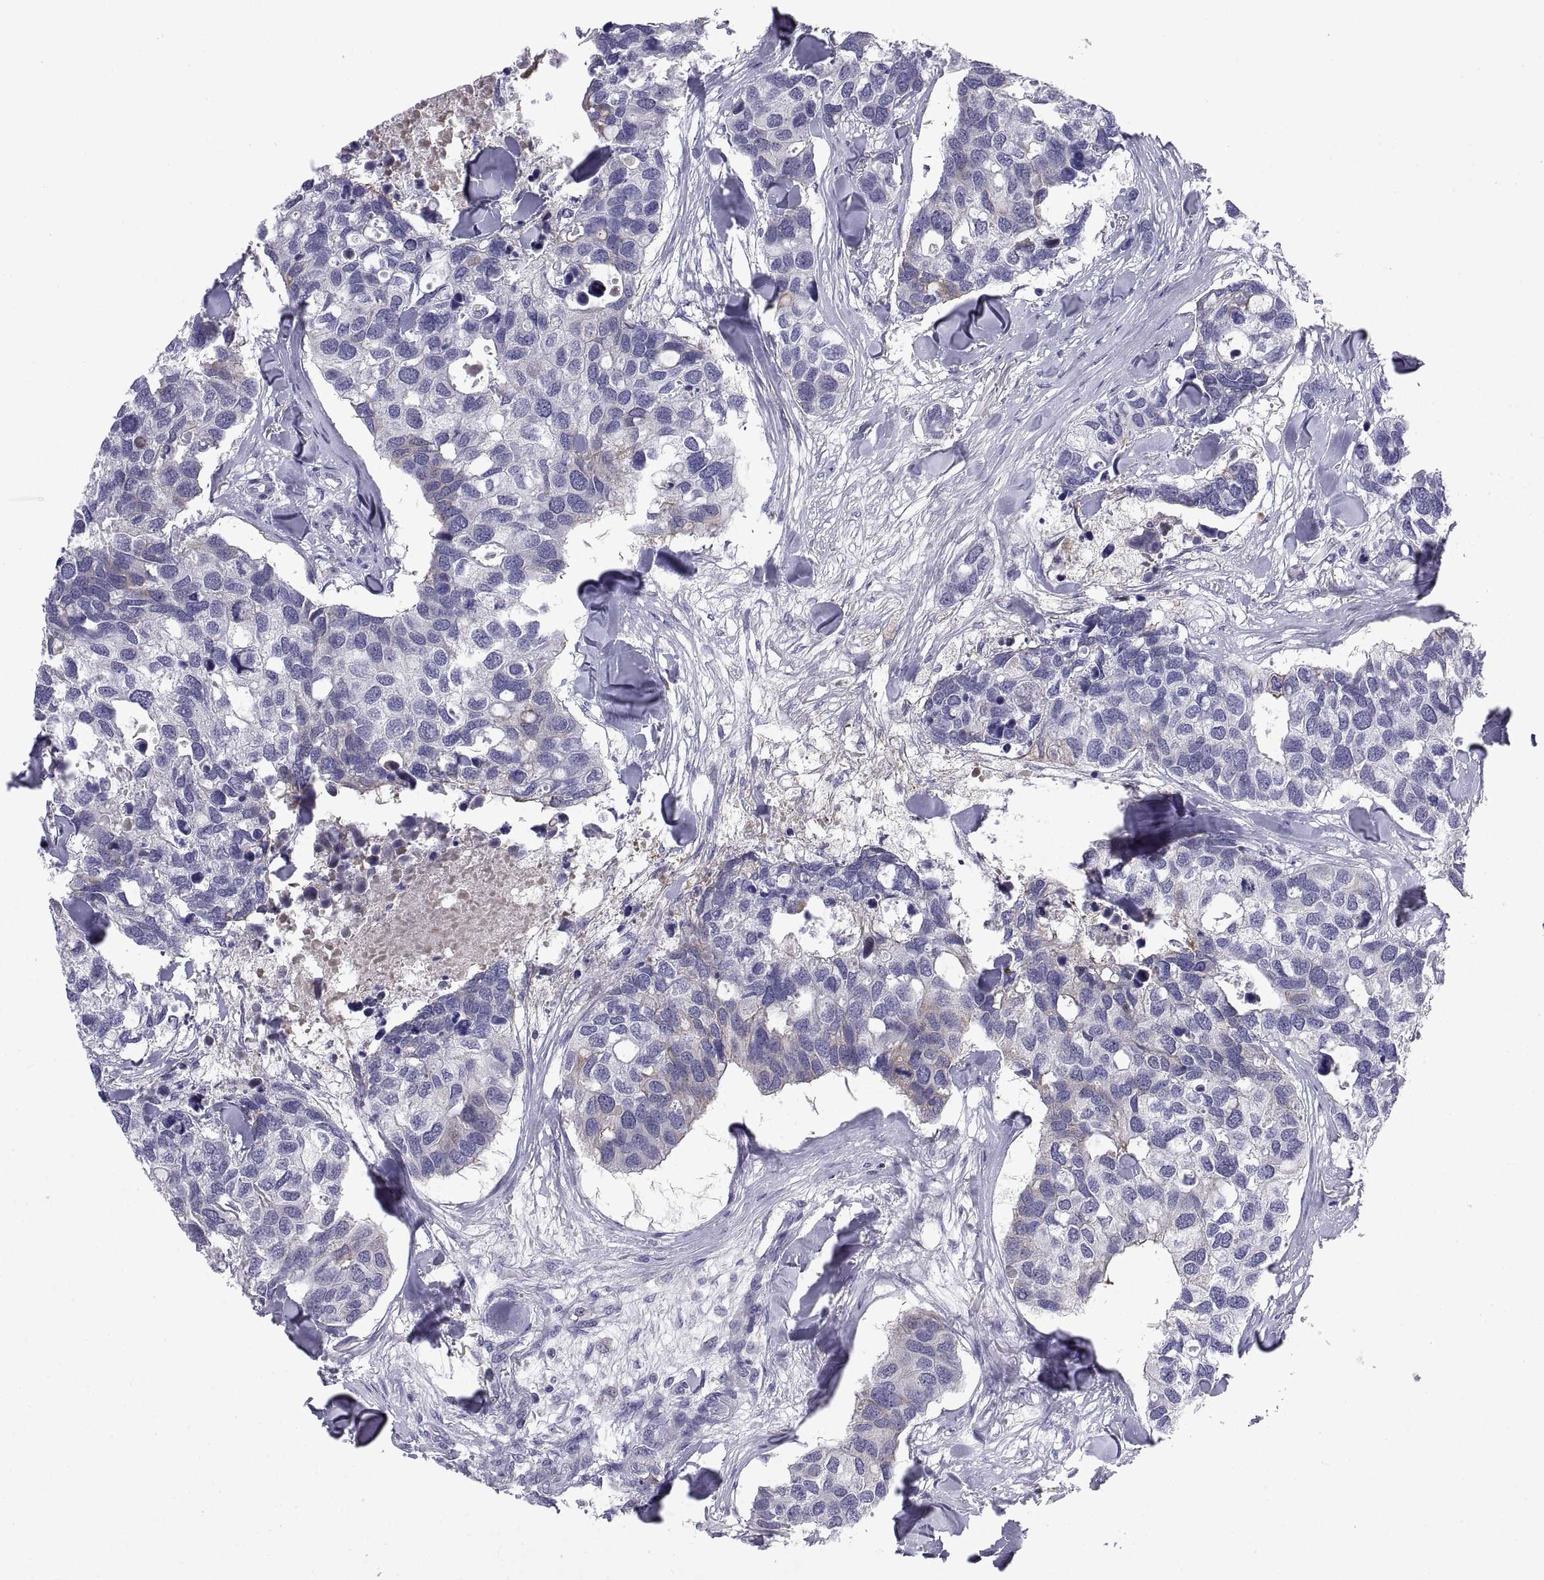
{"staining": {"intensity": "negative", "quantity": "none", "location": "none"}, "tissue": "breast cancer", "cell_type": "Tumor cells", "image_type": "cancer", "snomed": [{"axis": "morphology", "description": "Duct carcinoma"}, {"axis": "topography", "description": "Breast"}], "caption": "Human breast invasive ductal carcinoma stained for a protein using immunohistochemistry (IHC) reveals no staining in tumor cells.", "gene": "PKP1", "patient": {"sex": "female", "age": 83}}